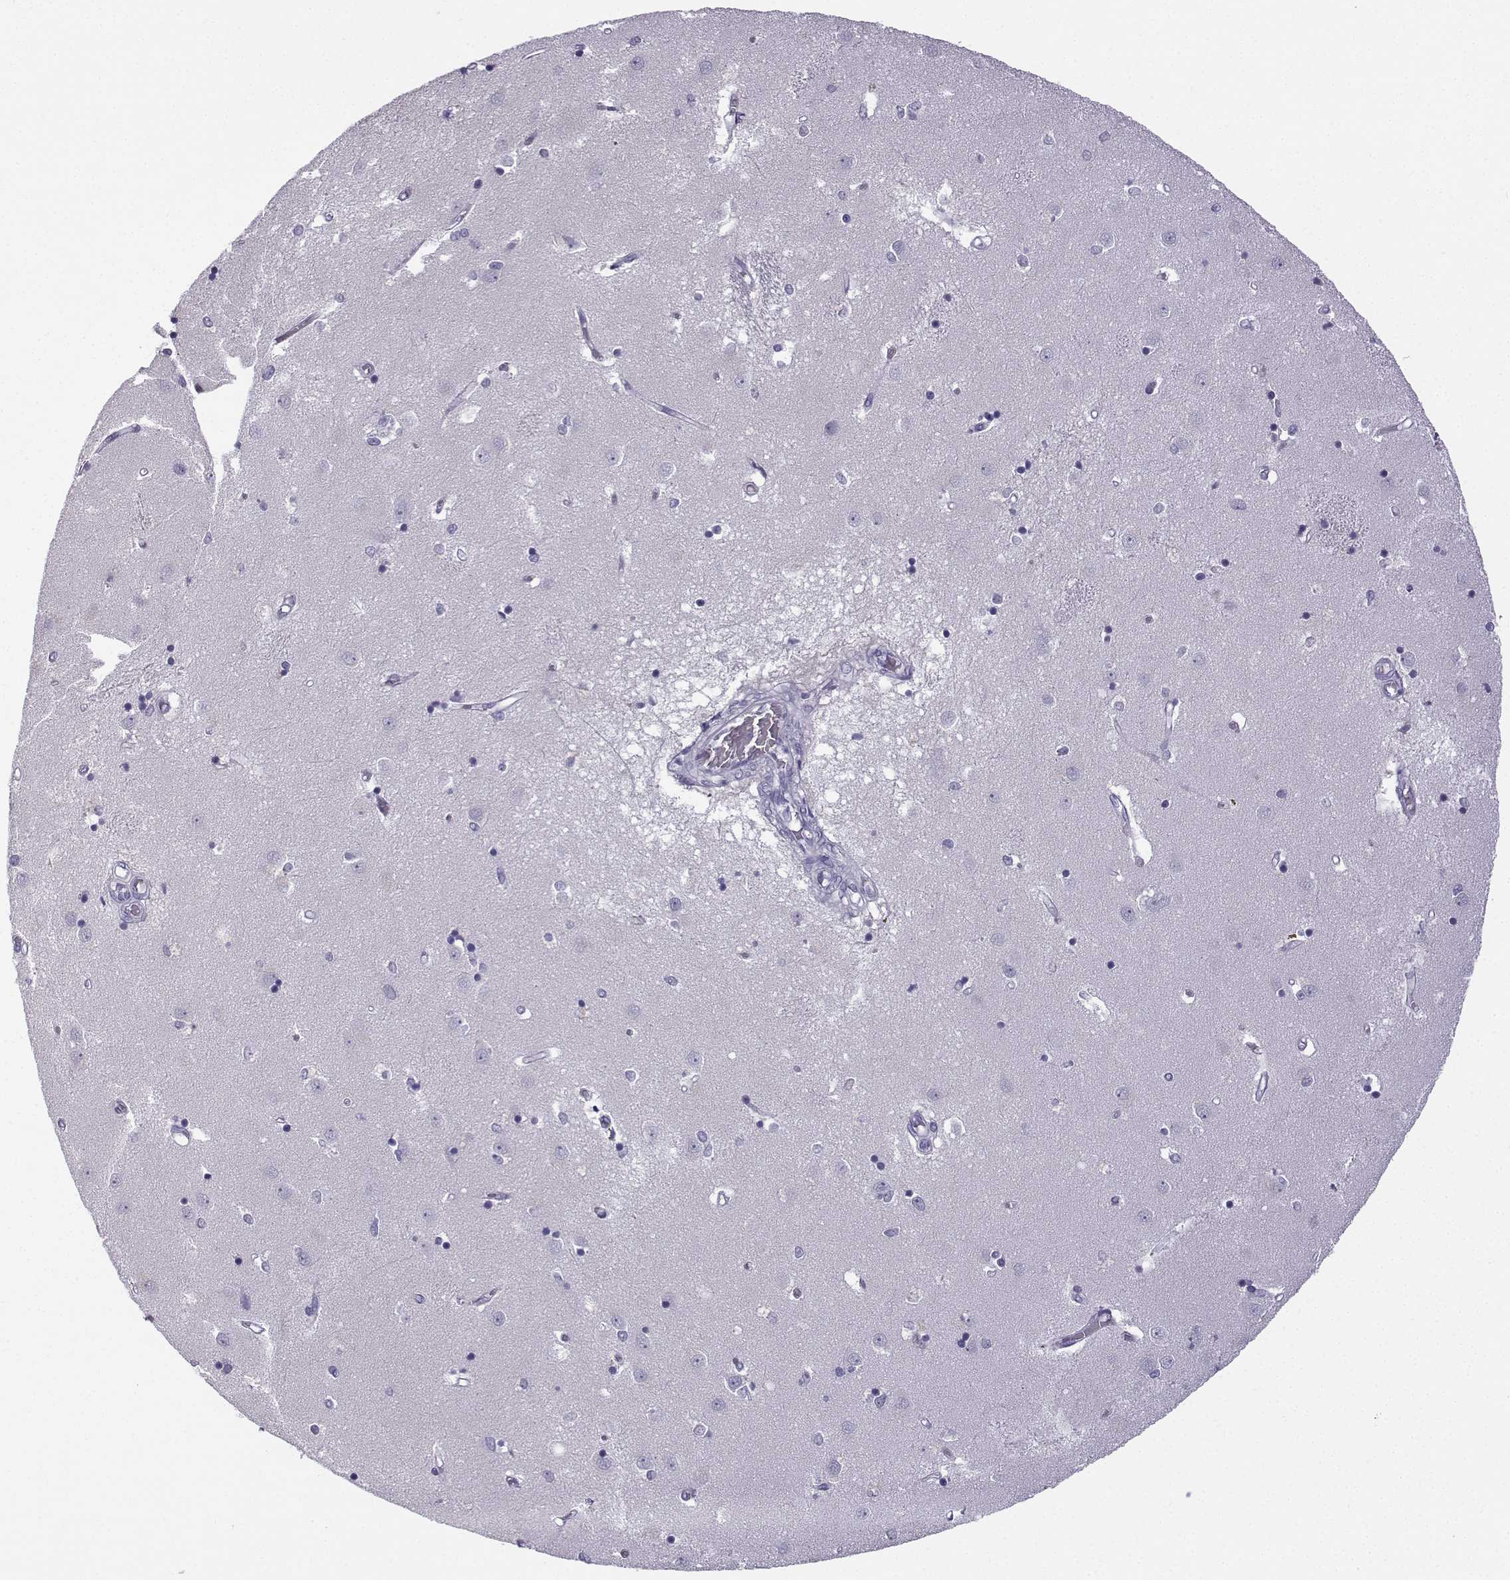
{"staining": {"intensity": "negative", "quantity": "none", "location": "none"}, "tissue": "caudate", "cell_type": "Glial cells", "image_type": "normal", "snomed": [{"axis": "morphology", "description": "Normal tissue, NOS"}, {"axis": "topography", "description": "Lateral ventricle wall"}], "caption": "DAB (3,3'-diaminobenzidine) immunohistochemical staining of unremarkable human caudate demonstrates no significant expression in glial cells.", "gene": "ZBTB8B", "patient": {"sex": "male", "age": 54}}